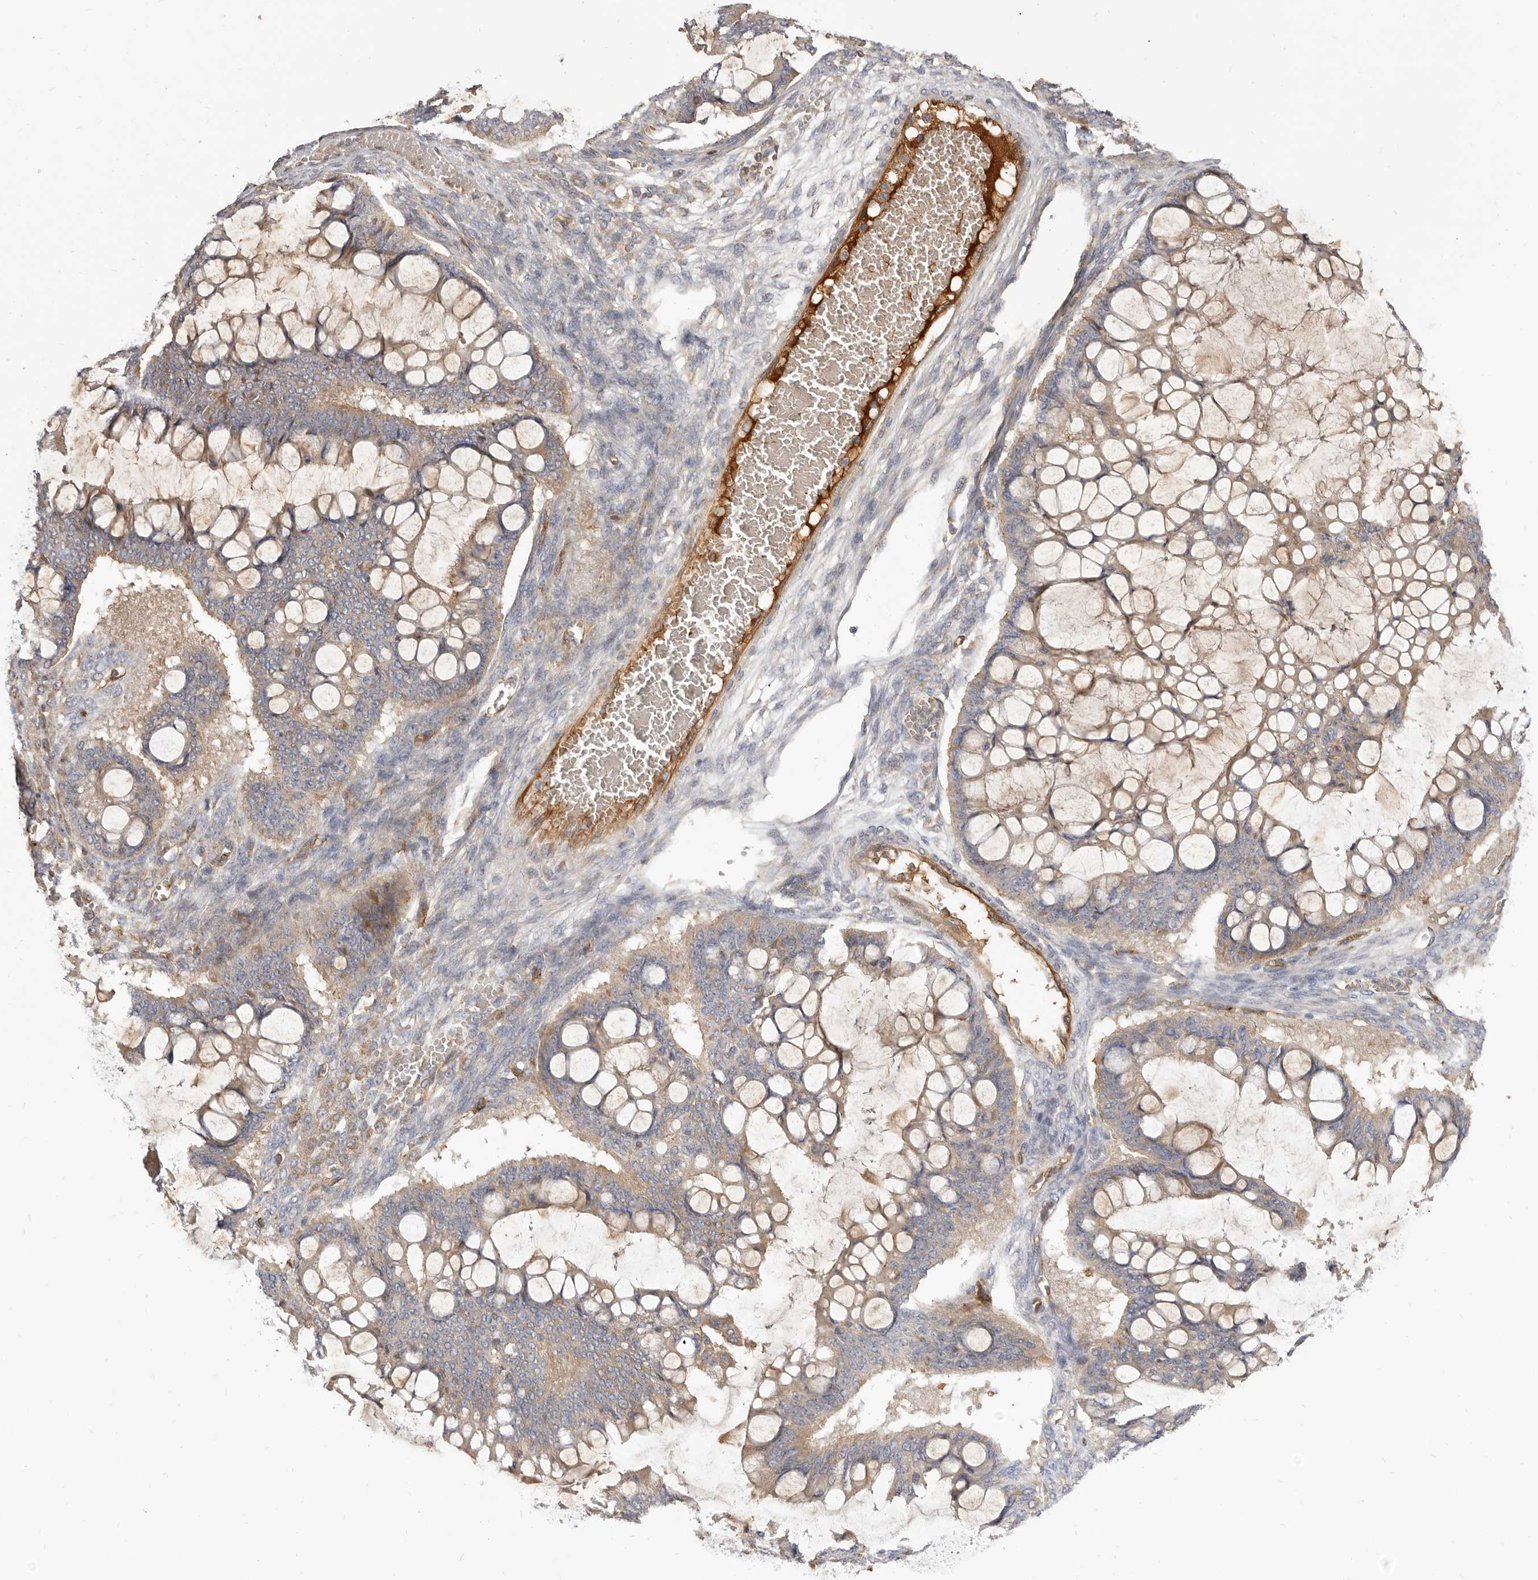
{"staining": {"intensity": "weak", "quantity": ">75%", "location": "cytoplasmic/membranous"}, "tissue": "ovarian cancer", "cell_type": "Tumor cells", "image_type": "cancer", "snomed": [{"axis": "morphology", "description": "Cystadenocarcinoma, mucinous, NOS"}, {"axis": "topography", "description": "Ovary"}], "caption": "Ovarian cancer (mucinous cystadenocarcinoma) stained with a protein marker demonstrates weak staining in tumor cells.", "gene": "ADAMTS9", "patient": {"sex": "female", "age": 73}}